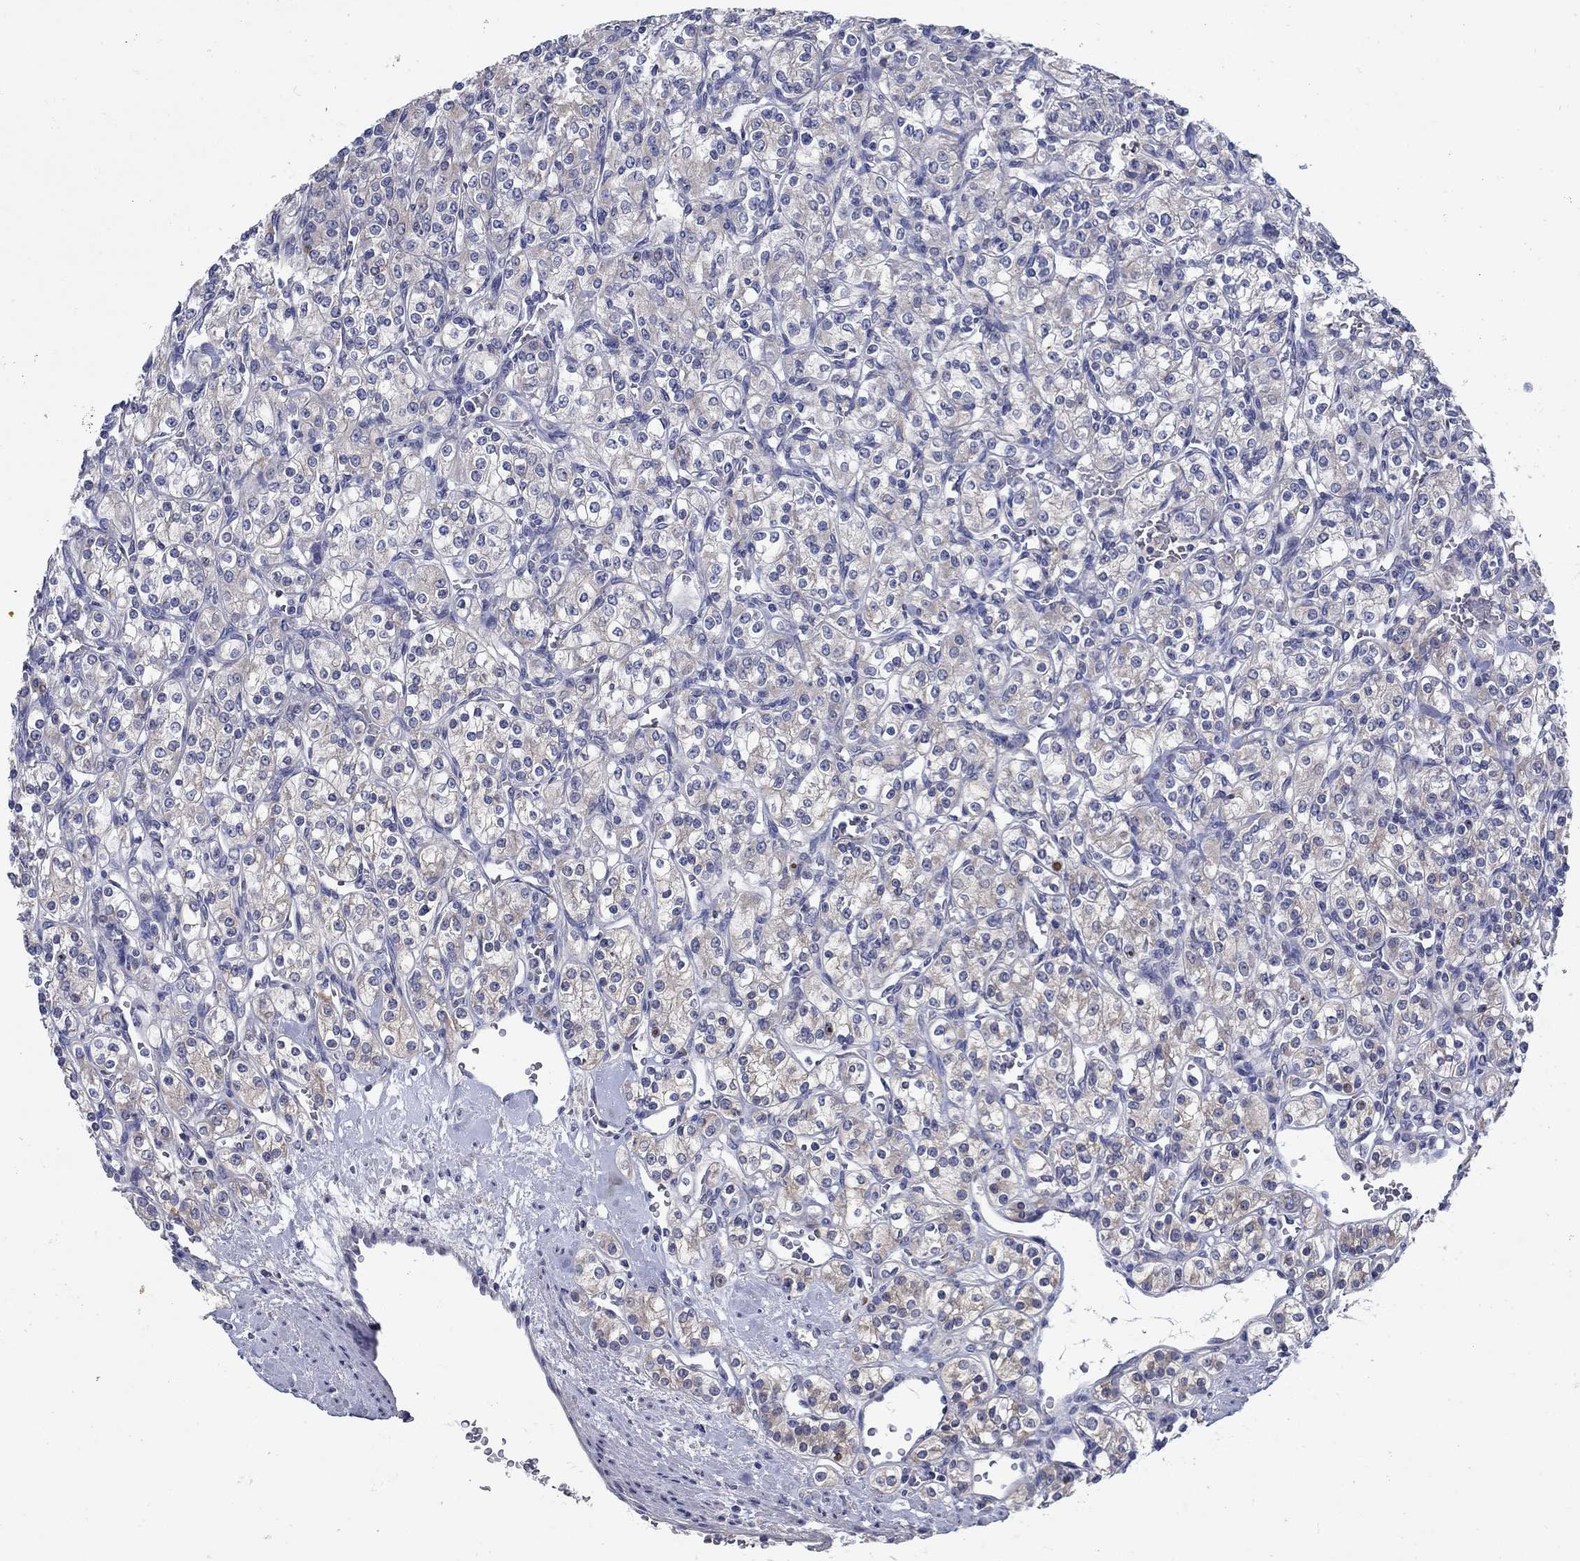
{"staining": {"intensity": "negative", "quantity": "none", "location": "none"}, "tissue": "renal cancer", "cell_type": "Tumor cells", "image_type": "cancer", "snomed": [{"axis": "morphology", "description": "Adenocarcinoma, NOS"}, {"axis": "topography", "description": "Kidney"}], "caption": "IHC micrograph of neoplastic tissue: human adenocarcinoma (renal) stained with DAB exhibits no significant protein staining in tumor cells.", "gene": "SULT2B1", "patient": {"sex": "male", "age": 77}}